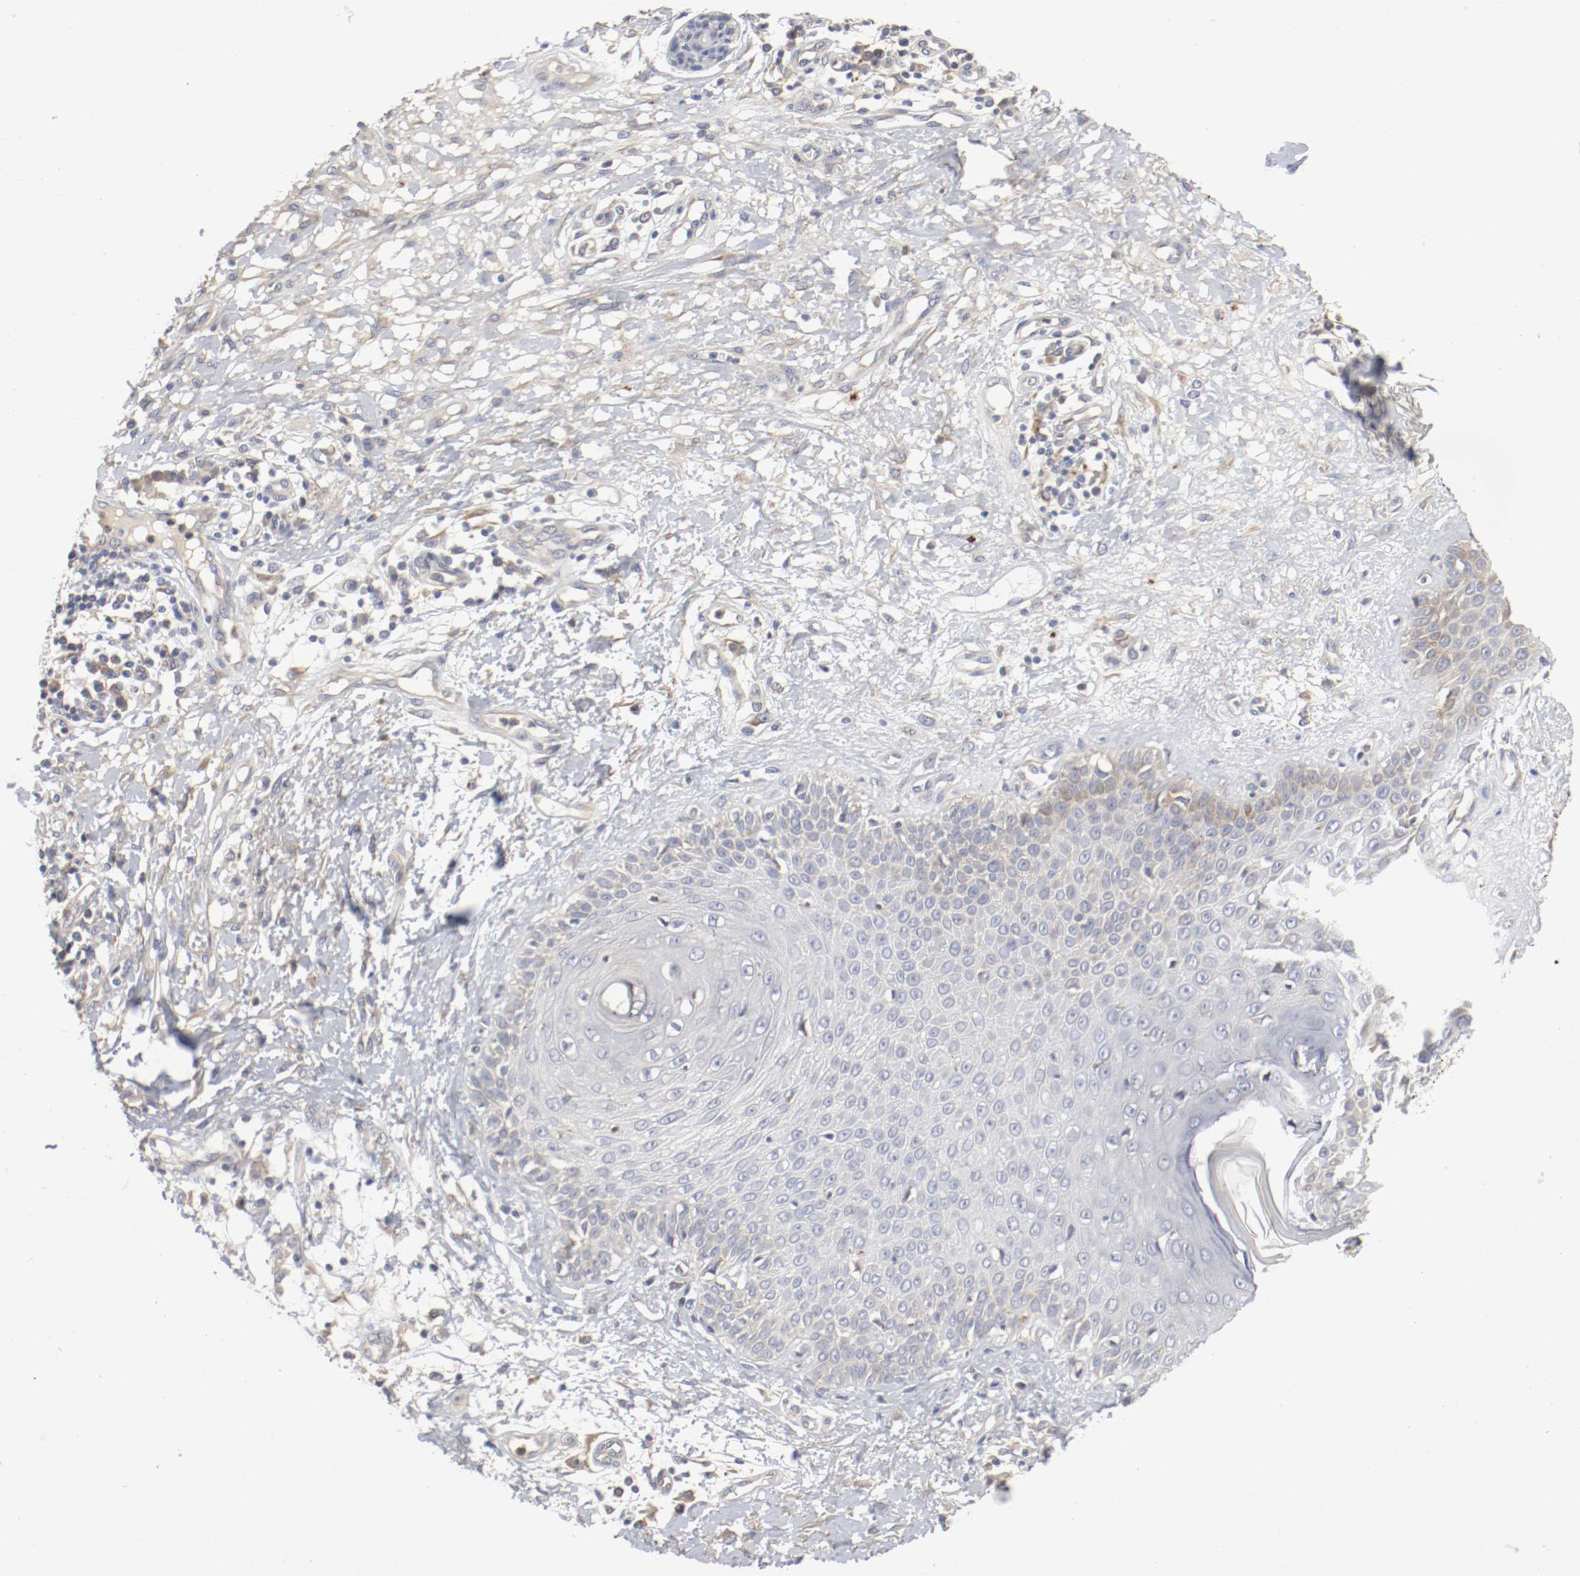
{"staining": {"intensity": "weak", "quantity": "25%-75%", "location": "cytoplasmic/membranous"}, "tissue": "skin cancer", "cell_type": "Tumor cells", "image_type": "cancer", "snomed": [{"axis": "morphology", "description": "Squamous cell carcinoma, NOS"}, {"axis": "topography", "description": "Skin"}], "caption": "Immunohistochemical staining of skin cancer (squamous cell carcinoma) exhibits weak cytoplasmic/membranous protein staining in about 25%-75% of tumor cells. Using DAB (3,3'-diaminobenzidine) (brown) and hematoxylin (blue) stains, captured at high magnification using brightfield microscopy.", "gene": "REN", "patient": {"sex": "female", "age": 78}}